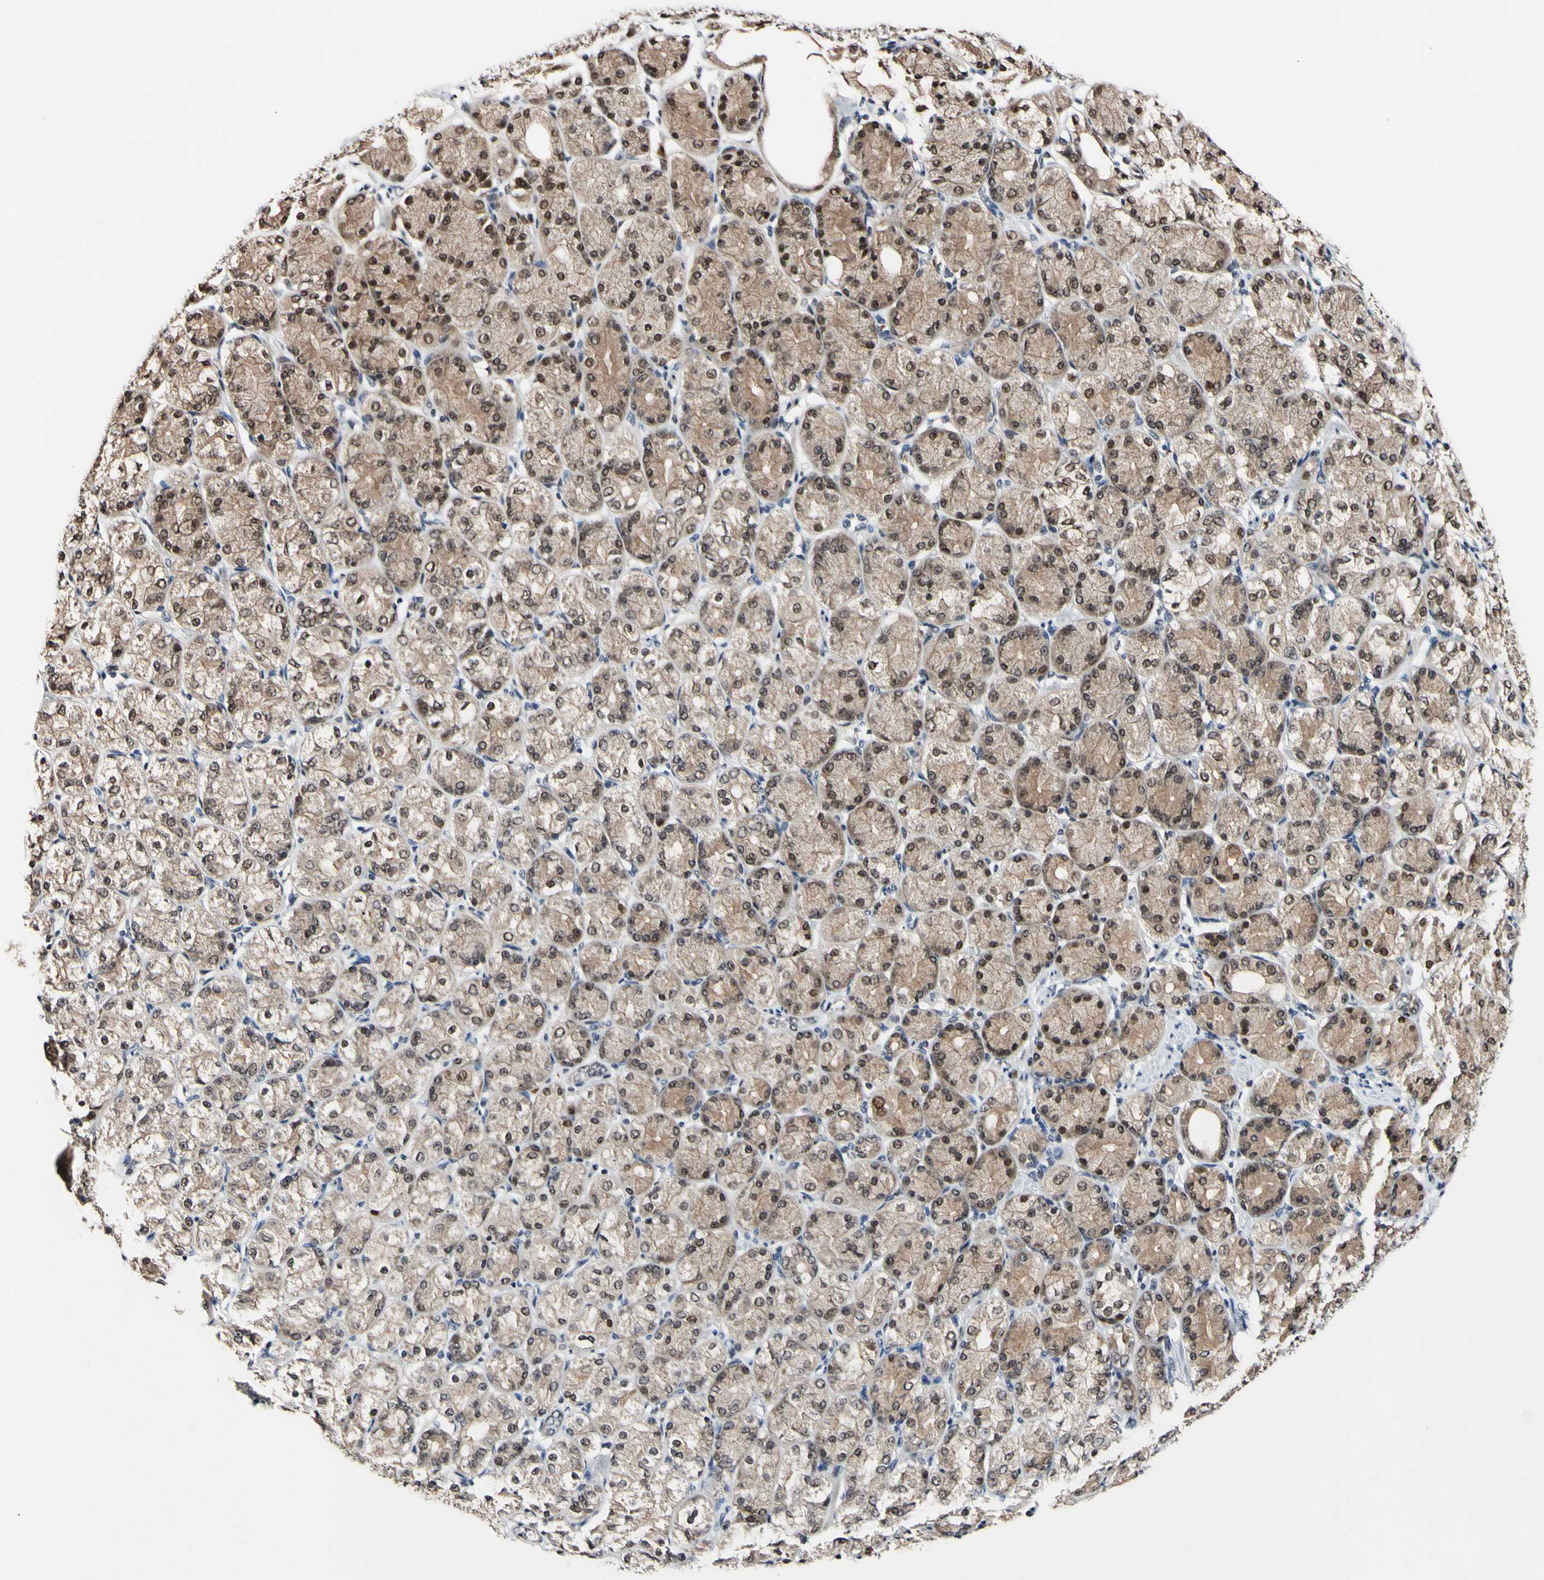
{"staining": {"intensity": "weak", "quantity": ">75%", "location": "cytoplasmic/membranous,nuclear"}, "tissue": "stomach cancer", "cell_type": "Tumor cells", "image_type": "cancer", "snomed": [{"axis": "morphology", "description": "Normal tissue, NOS"}, {"axis": "morphology", "description": "Adenocarcinoma, NOS"}, {"axis": "morphology", "description": "Adenocarcinoma, High grade"}, {"axis": "topography", "description": "Stomach, upper"}, {"axis": "topography", "description": "Stomach"}], "caption": "A micrograph of high-grade adenocarcinoma (stomach) stained for a protein demonstrates weak cytoplasmic/membranous and nuclear brown staining in tumor cells.", "gene": "PSMD10", "patient": {"sex": "female", "age": 65}}